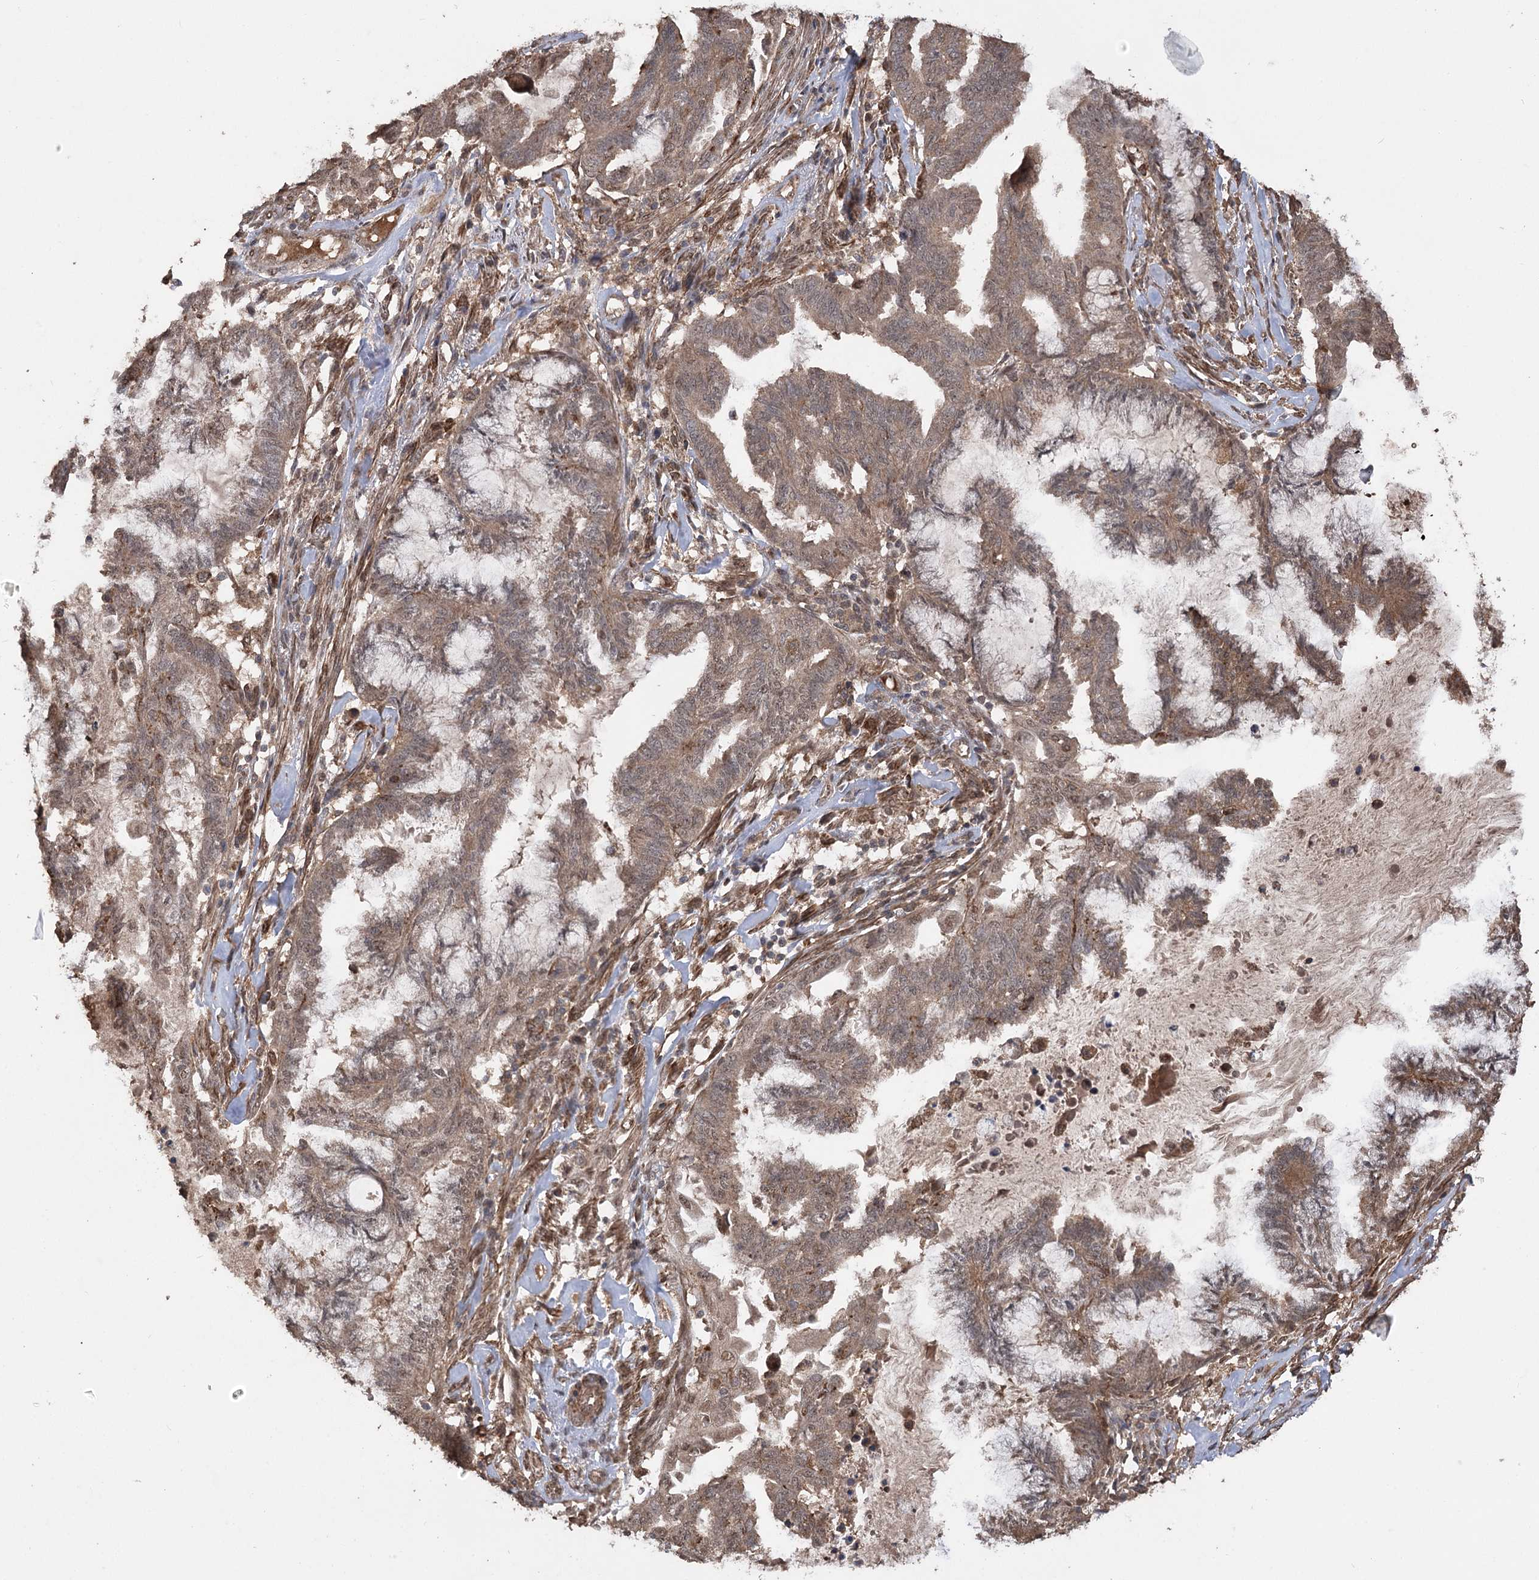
{"staining": {"intensity": "moderate", "quantity": ">75%", "location": "cytoplasmic/membranous,nuclear"}, "tissue": "endometrial cancer", "cell_type": "Tumor cells", "image_type": "cancer", "snomed": [{"axis": "morphology", "description": "Adenocarcinoma, NOS"}, {"axis": "topography", "description": "Endometrium"}], "caption": "A brown stain labels moderate cytoplasmic/membranous and nuclear expression of a protein in endometrial cancer (adenocarcinoma) tumor cells.", "gene": "TENM2", "patient": {"sex": "female", "age": 86}}